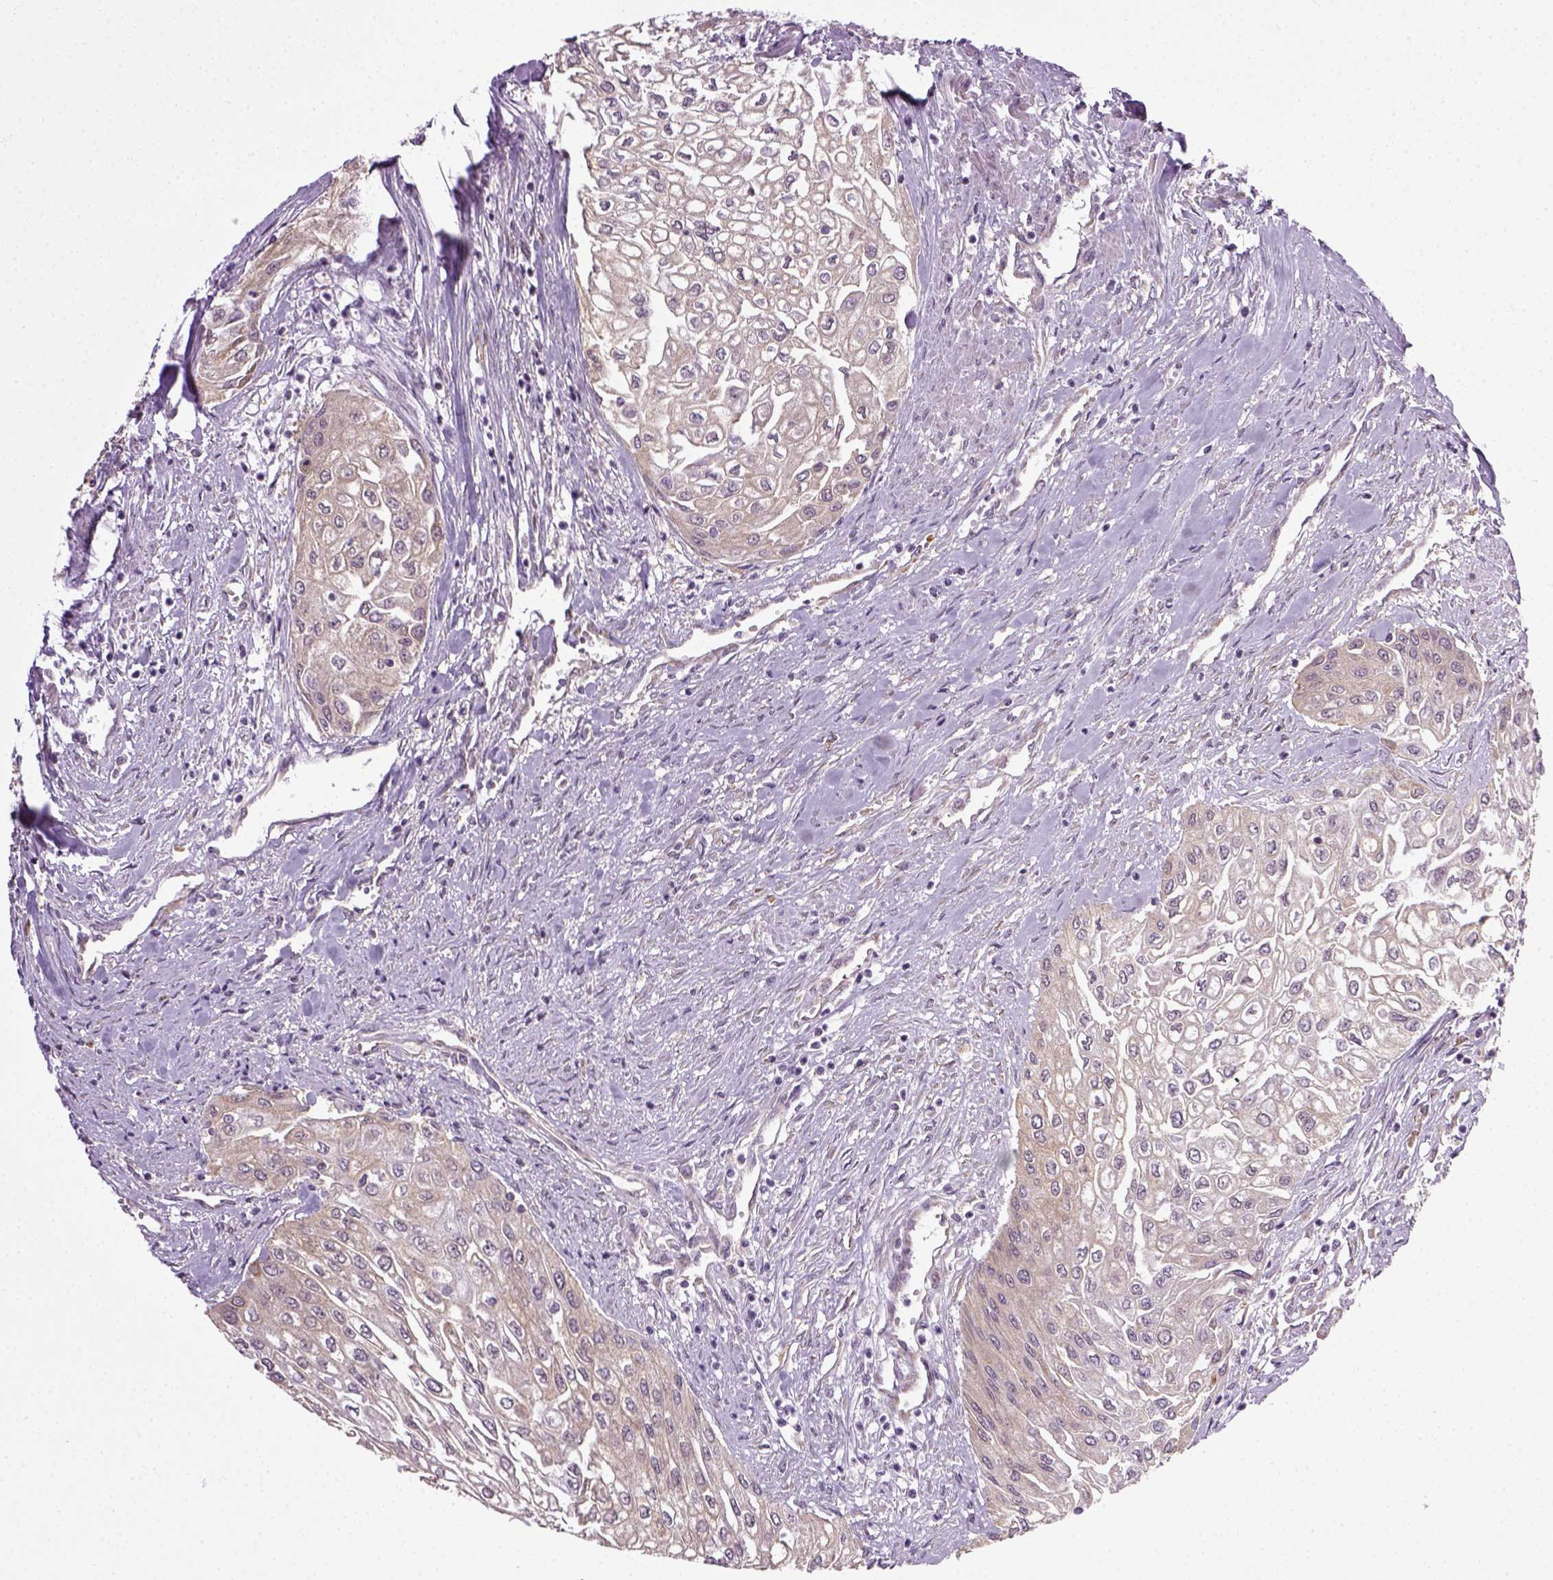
{"staining": {"intensity": "negative", "quantity": "none", "location": "none"}, "tissue": "urothelial cancer", "cell_type": "Tumor cells", "image_type": "cancer", "snomed": [{"axis": "morphology", "description": "Urothelial carcinoma, High grade"}, {"axis": "topography", "description": "Urinary bladder"}], "caption": "Immunohistochemical staining of urothelial cancer reveals no significant expression in tumor cells.", "gene": "TPRG1", "patient": {"sex": "male", "age": 62}}